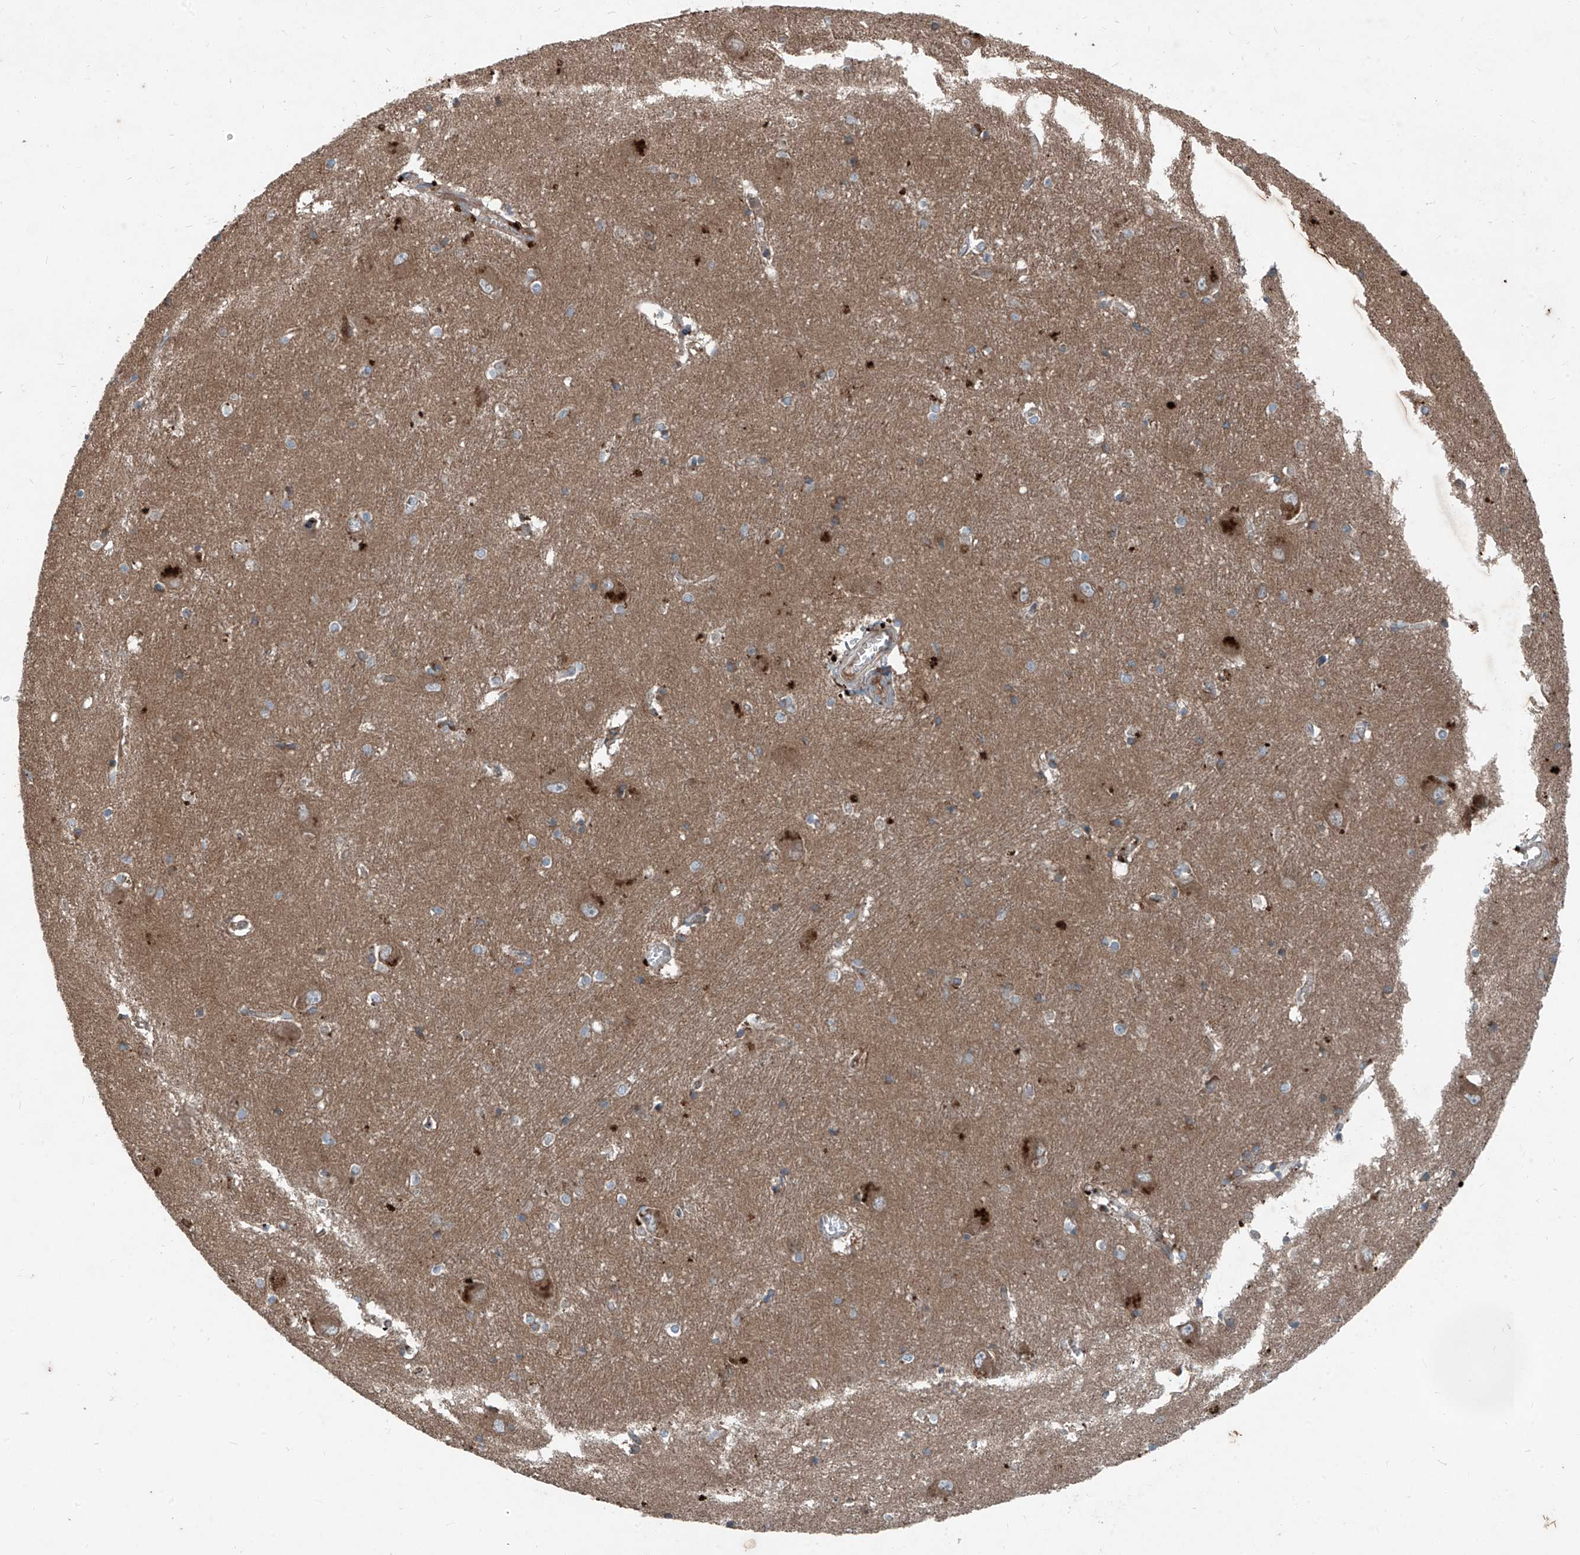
{"staining": {"intensity": "moderate", "quantity": "<25%", "location": "cytoplasmic/membranous"}, "tissue": "caudate", "cell_type": "Glial cells", "image_type": "normal", "snomed": [{"axis": "morphology", "description": "Normal tissue, NOS"}, {"axis": "topography", "description": "Lateral ventricle wall"}], "caption": "IHC histopathology image of normal caudate: caudate stained using IHC shows low levels of moderate protein expression localized specifically in the cytoplasmic/membranous of glial cells, appearing as a cytoplasmic/membranous brown color.", "gene": "FOXRED2", "patient": {"sex": "male", "age": 37}}